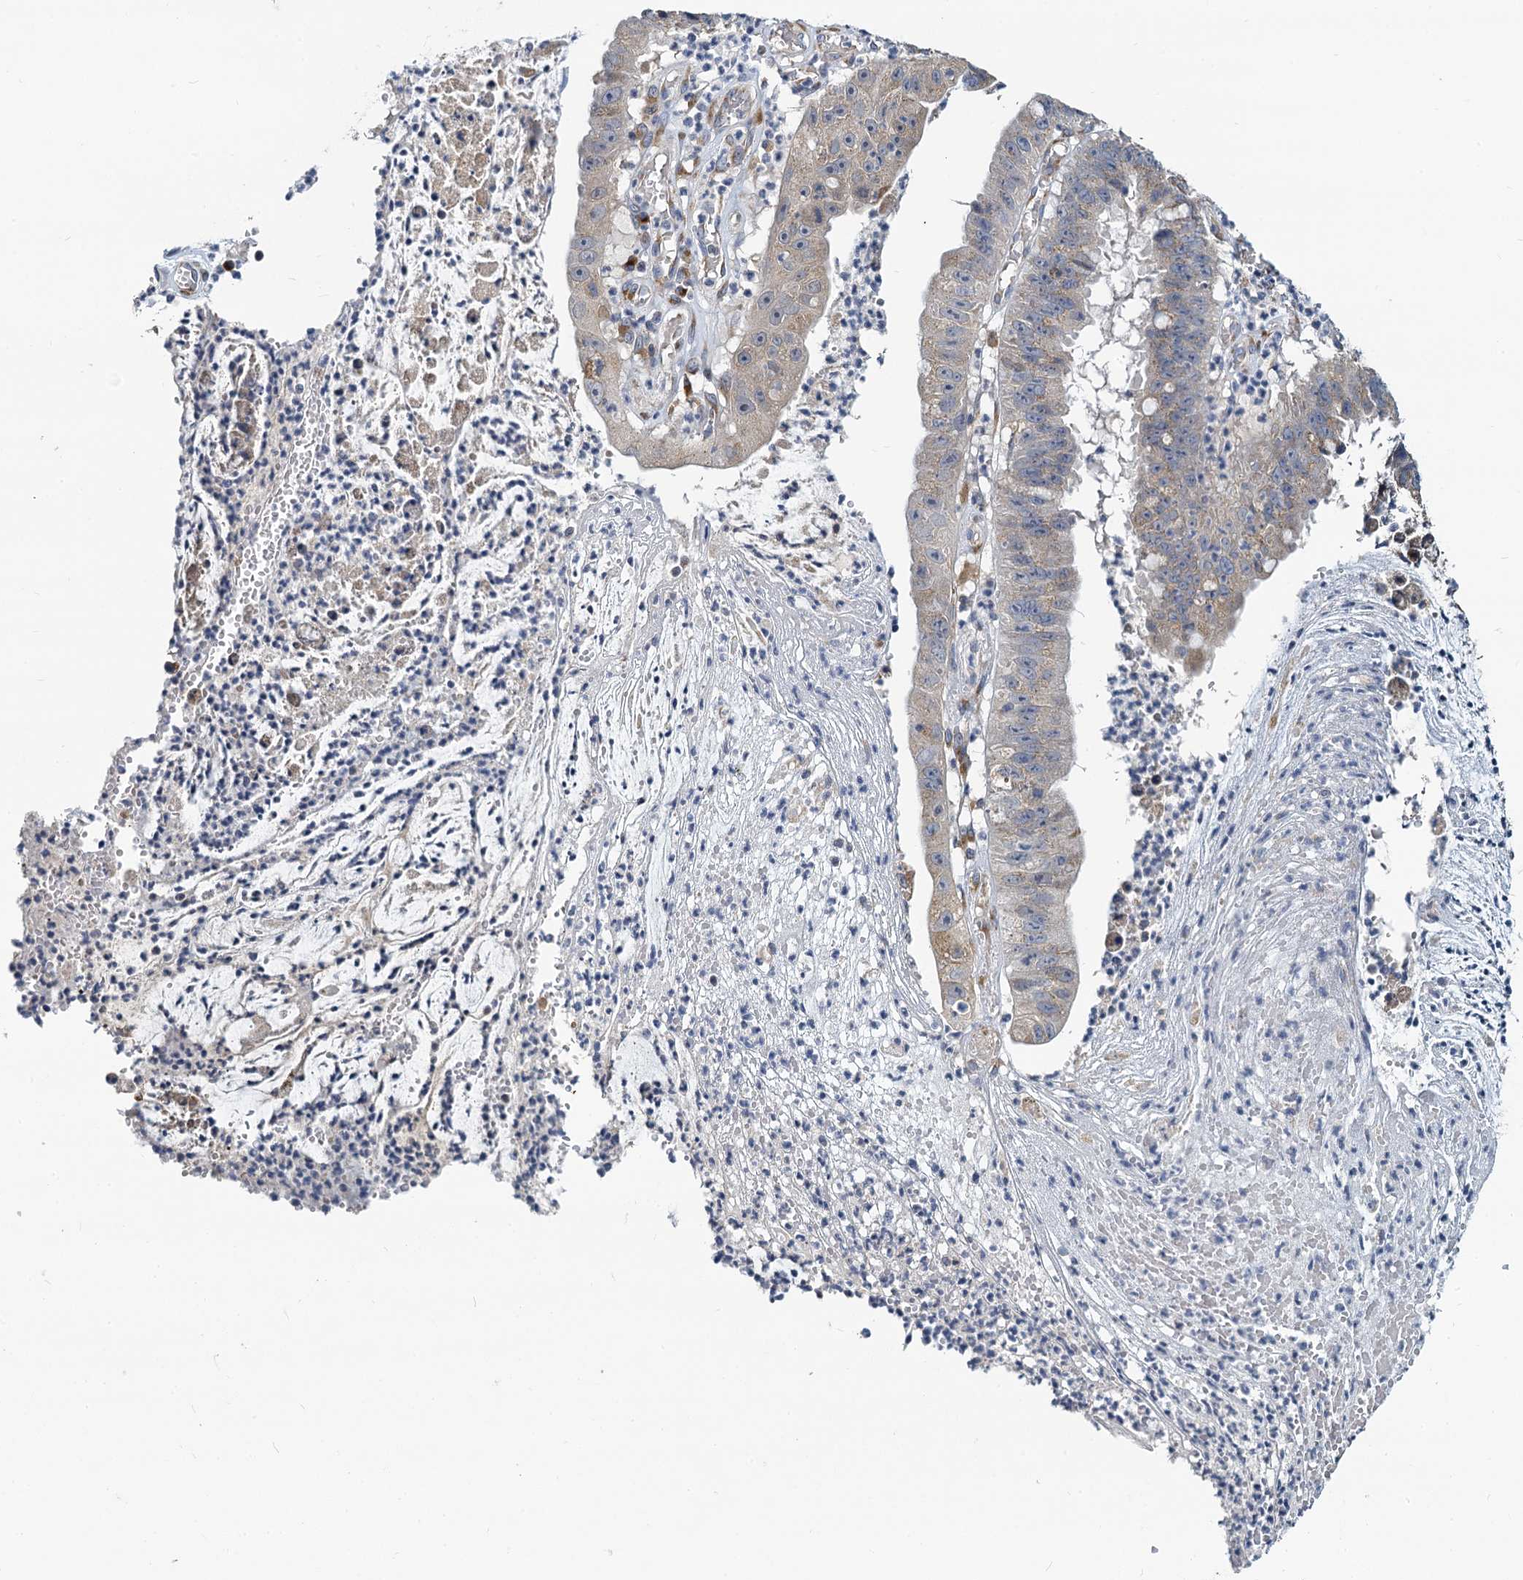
{"staining": {"intensity": "weak", "quantity": "<25%", "location": "cytoplasmic/membranous"}, "tissue": "stomach cancer", "cell_type": "Tumor cells", "image_type": "cancer", "snomed": [{"axis": "morphology", "description": "Adenocarcinoma, NOS"}, {"axis": "topography", "description": "Stomach"}], "caption": "This photomicrograph is of stomach cancer (adenocarcinoma) stained with immunohistochemistry (IHC) to label a protein in brown with the nuclei are counter-stained blue. There is no expression in tumor cells.", "gene": "NKAPD1", "patient": {"sex": "male", "age": 59}}